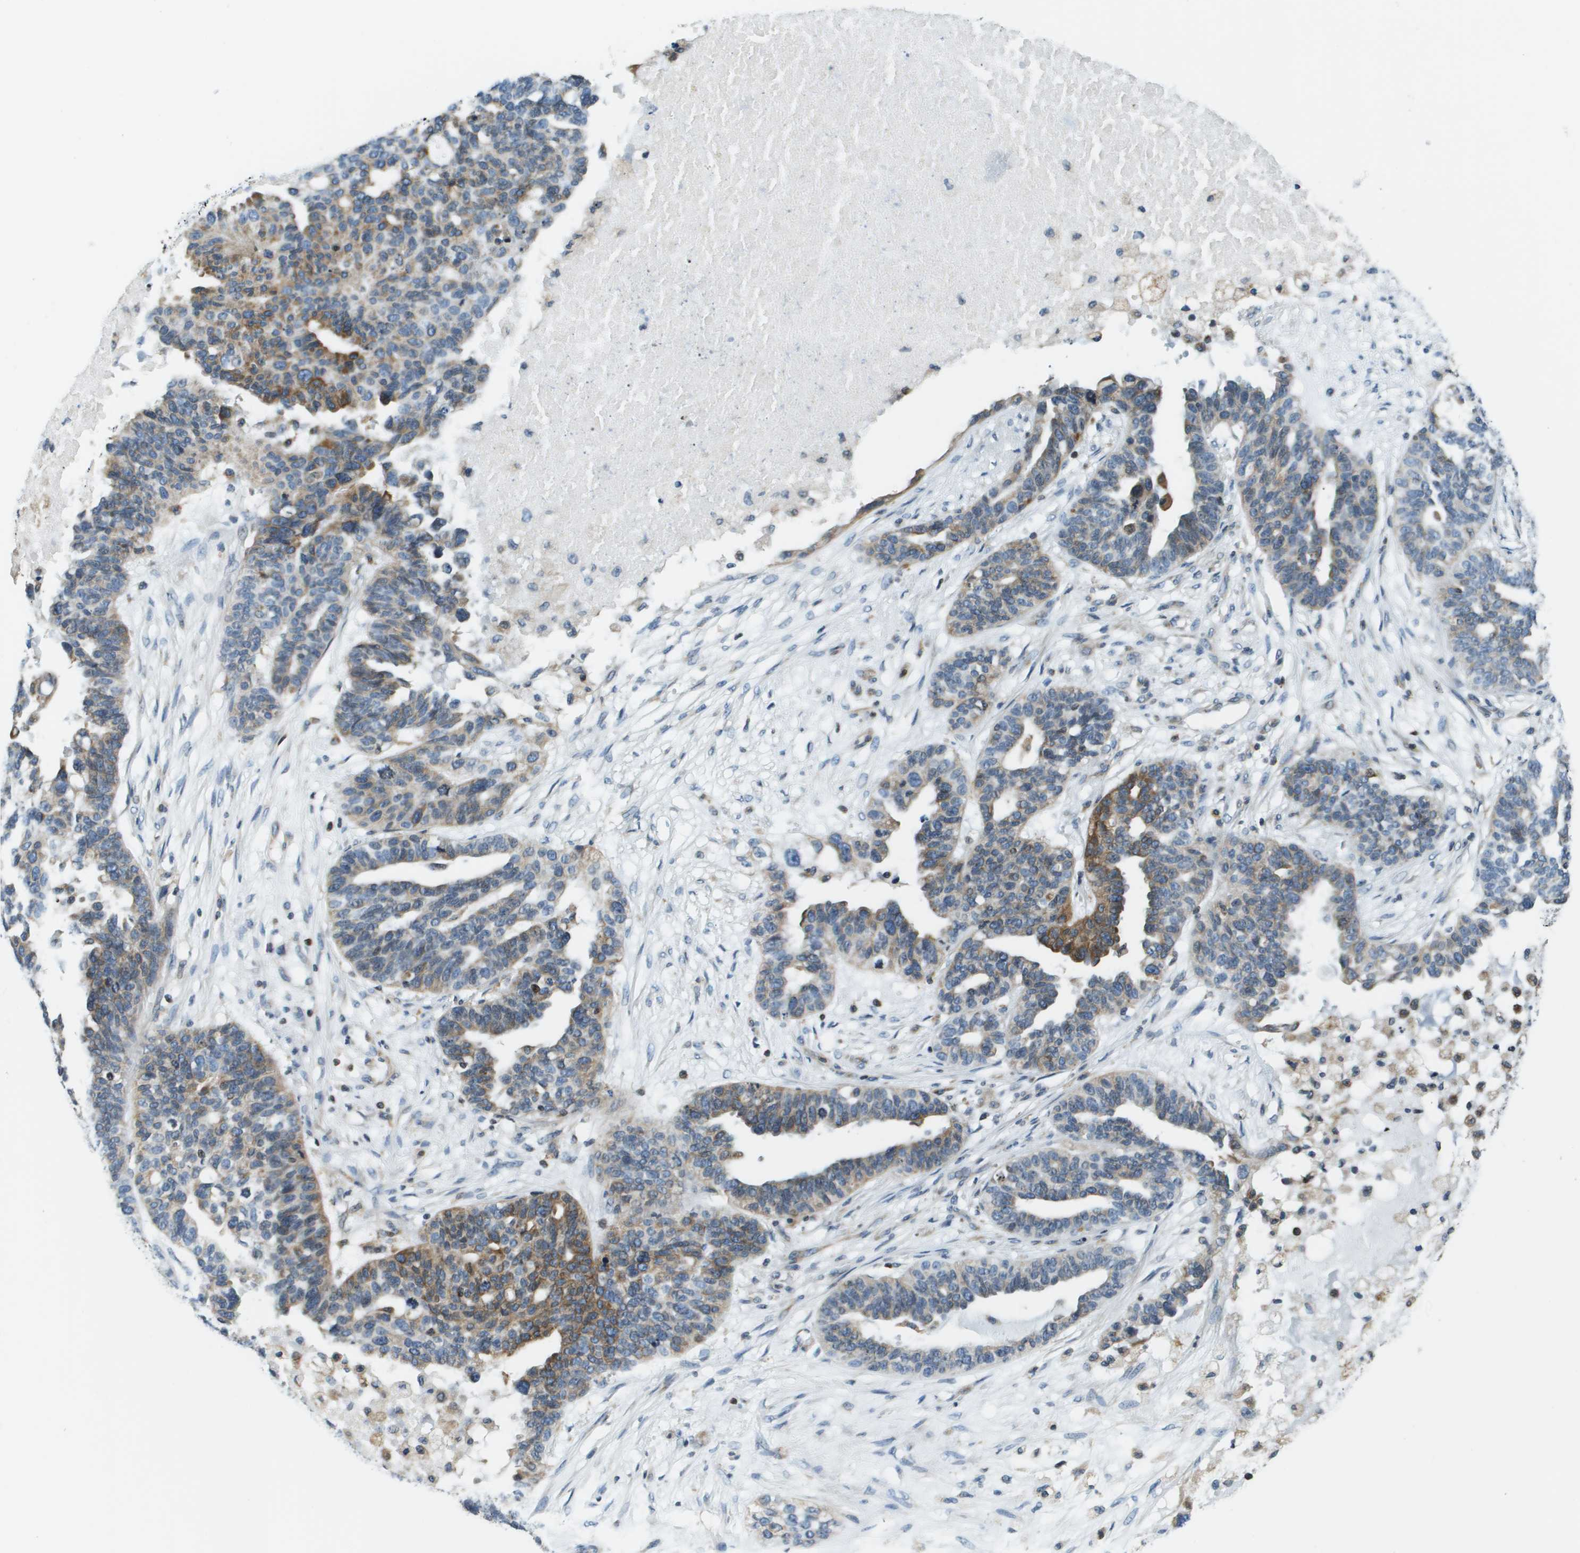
{"staining": {"intensity": "moderate", "quantity": "25%-75%", "location": "cytoplasmic/membranous"}, "tissue": "ovarian cancer", "cell_type": "Tumor cells", "image_type": "cancer", "snomed": [{"axis": "morphology", "description": "Cystadenocarcinoma, serous, NOS"}, {"axis": "topography", "description": "Ovary"}], "caption": "There is medium levels of moderate cytoplasmic/membranous expression in tumor cells of serous cystadenocarcinoma (ovarian), as demonstrated by immunohistochemical staining (brown color).", "gene": "ESYT1", "patient": {"sex": "female", "age": 59}}